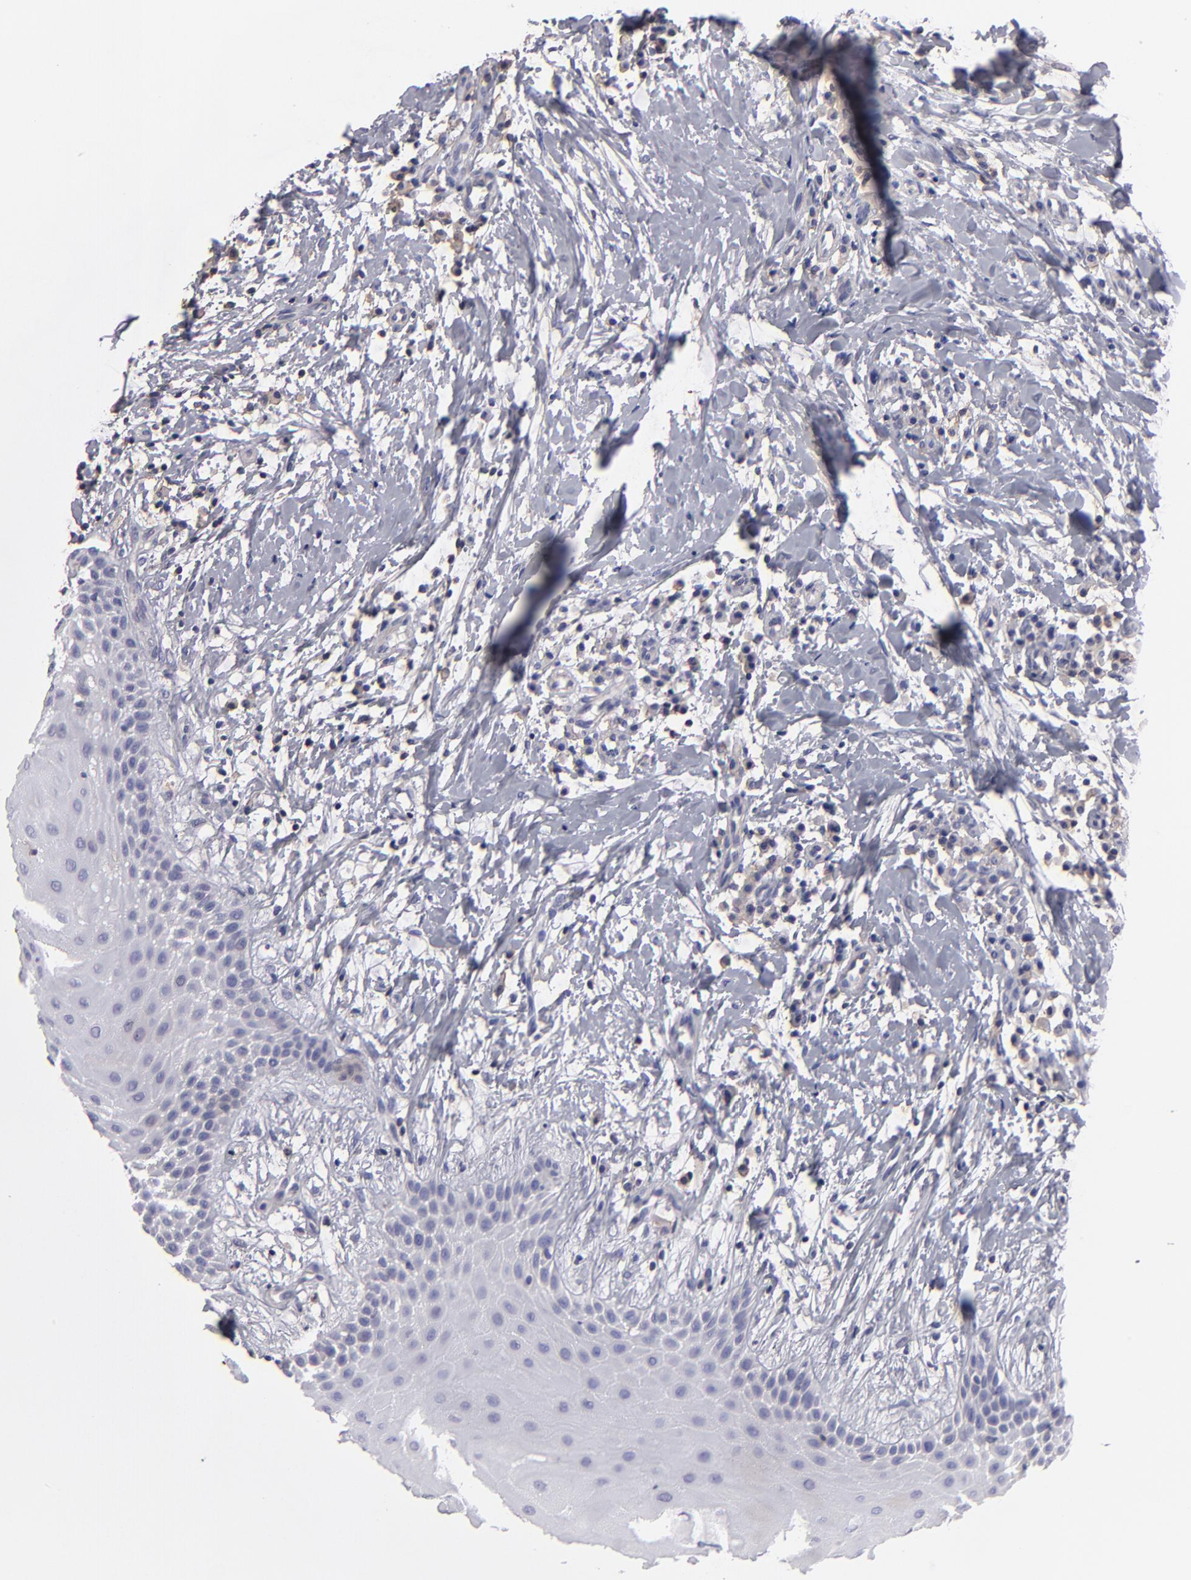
{"staining": {"intensity": "negative", "quantity": "none", "location": "none"}, "tissue": "oral mucosa", "cell_type": "Squamous epithelial cells", "image_type": "normal", "snomed": [{"axis": "morphology", "description": "Normal tissue, NOS"}, {"axis": "topography", "description": "Oral tissue"}], "caption": "Protein analysis of unremarkable oral mucosa demonstrates no significant staining in squamous epithelial cells.", "gene": "ABCB1", "patient": {"sex": "male", "age": 69}}